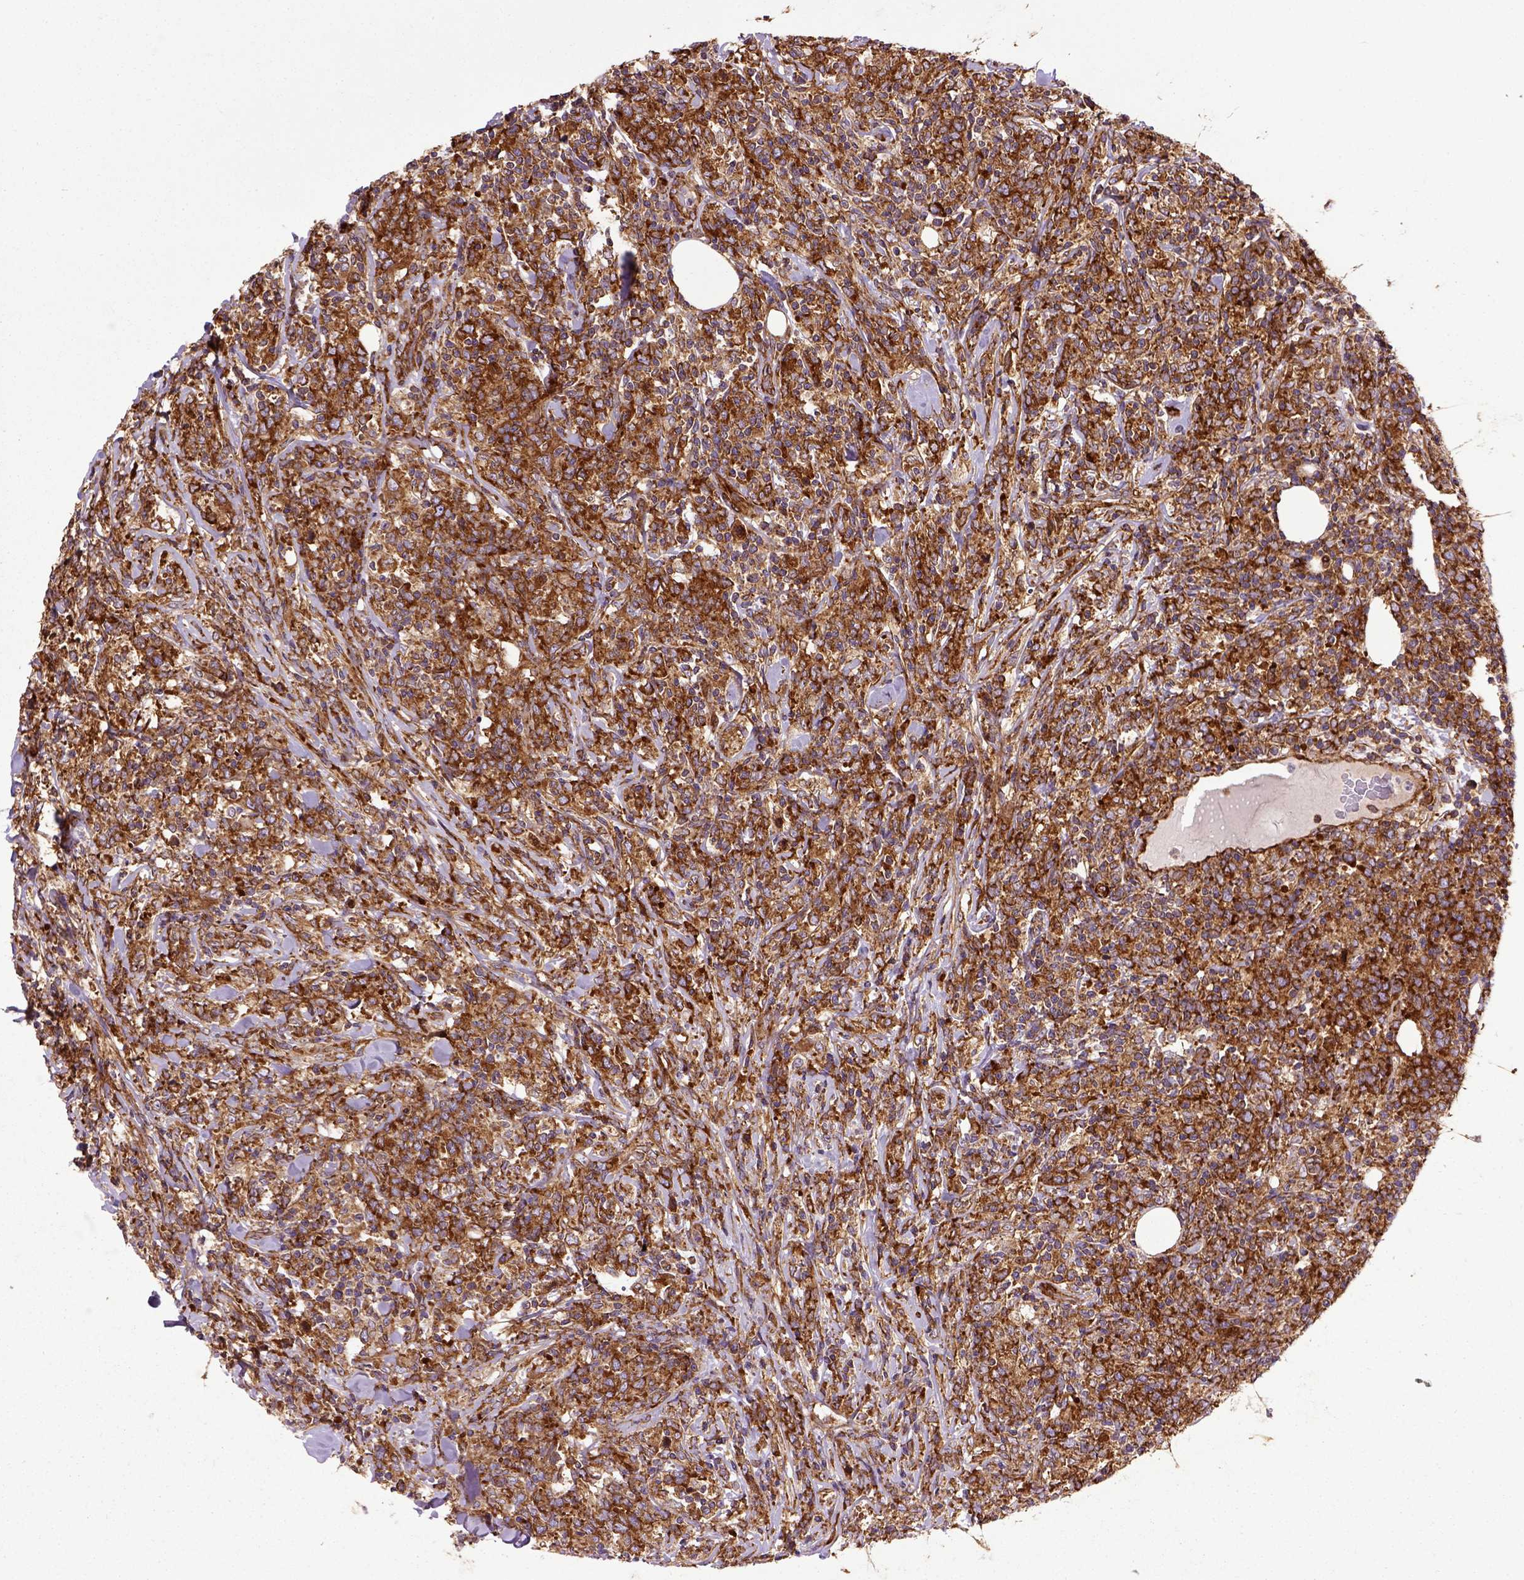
{"staining": {"intensity": "strong", "quantity": ">75%", "location": "cytoplasmic/membranous"}, "tissue": "lymphoma", "cell_type": "Tumor cells", "image_type": "cancer", "snomed": [{"axis": "morphology", "description": "Malignant lymphoma, non-Hodgkin's type, High grade"}, {"axis": "topography", "description": "Lymph node"}], "caption": "Human lymphoma stained with a brown dye displays strong cytoplasmic/membranous positive staining in about >75% of tumor cells.", "gene": "CAPRIN1", "patient": {"sex": "female", "age": 84}}